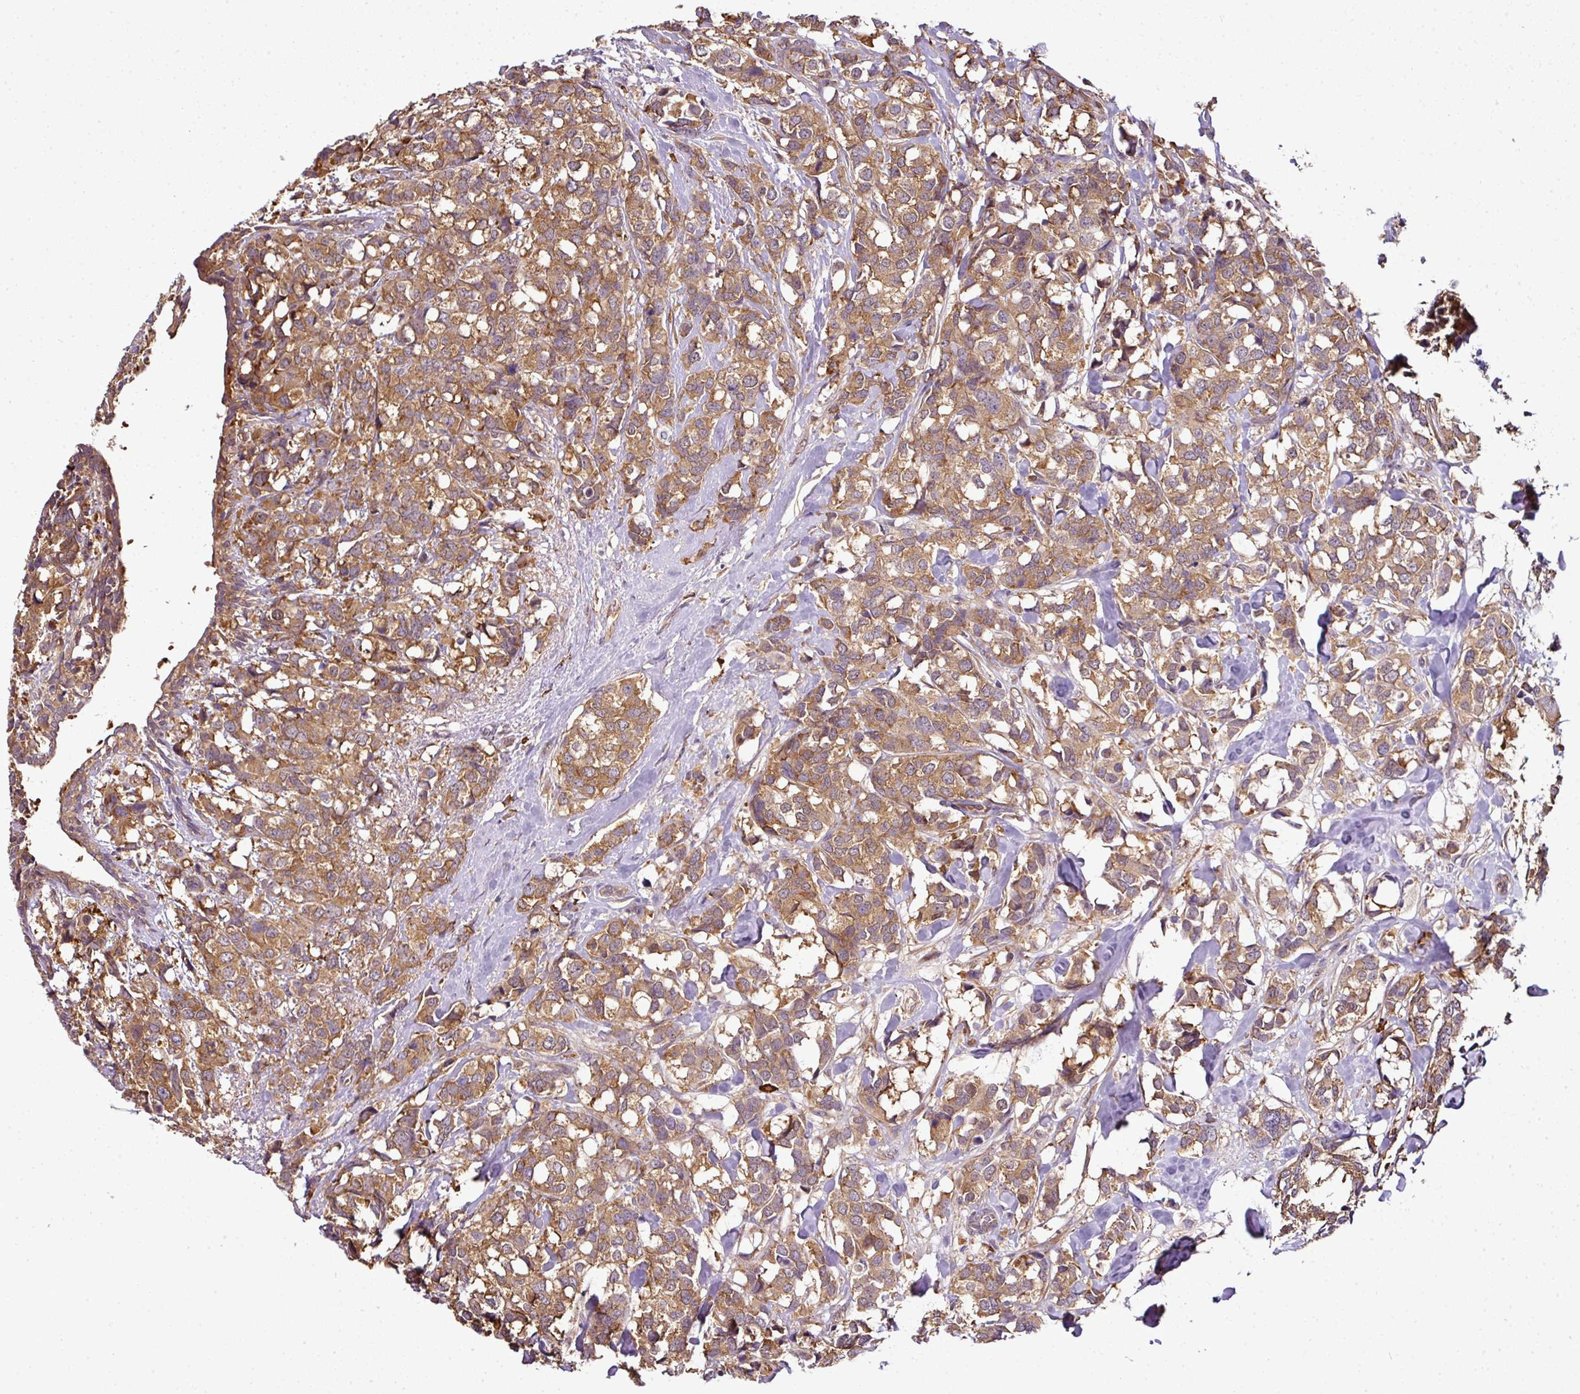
{"staining": {"intensity": "moderate", "quantity": ">75%", "location": "cytoplasmic/membranous"}, "tissue": "breast cancer", "cell_type": "Tumor cells", "image_type": "cancer", "snomed": [{"axis": "morphology", "description": "Lobular carcinoma"}, {"axis": "topography", "description": "Breast"}], "caption": "This is a photomicrograph of immunohistochemistry (IHC) staining of breast cancer (lobular carcinoma), which shows moderate positivity in the cytoplasmic/membranous of tumor cells.", "gene": "RBM4B", "patient": {"sex": "female", "age": 59}}